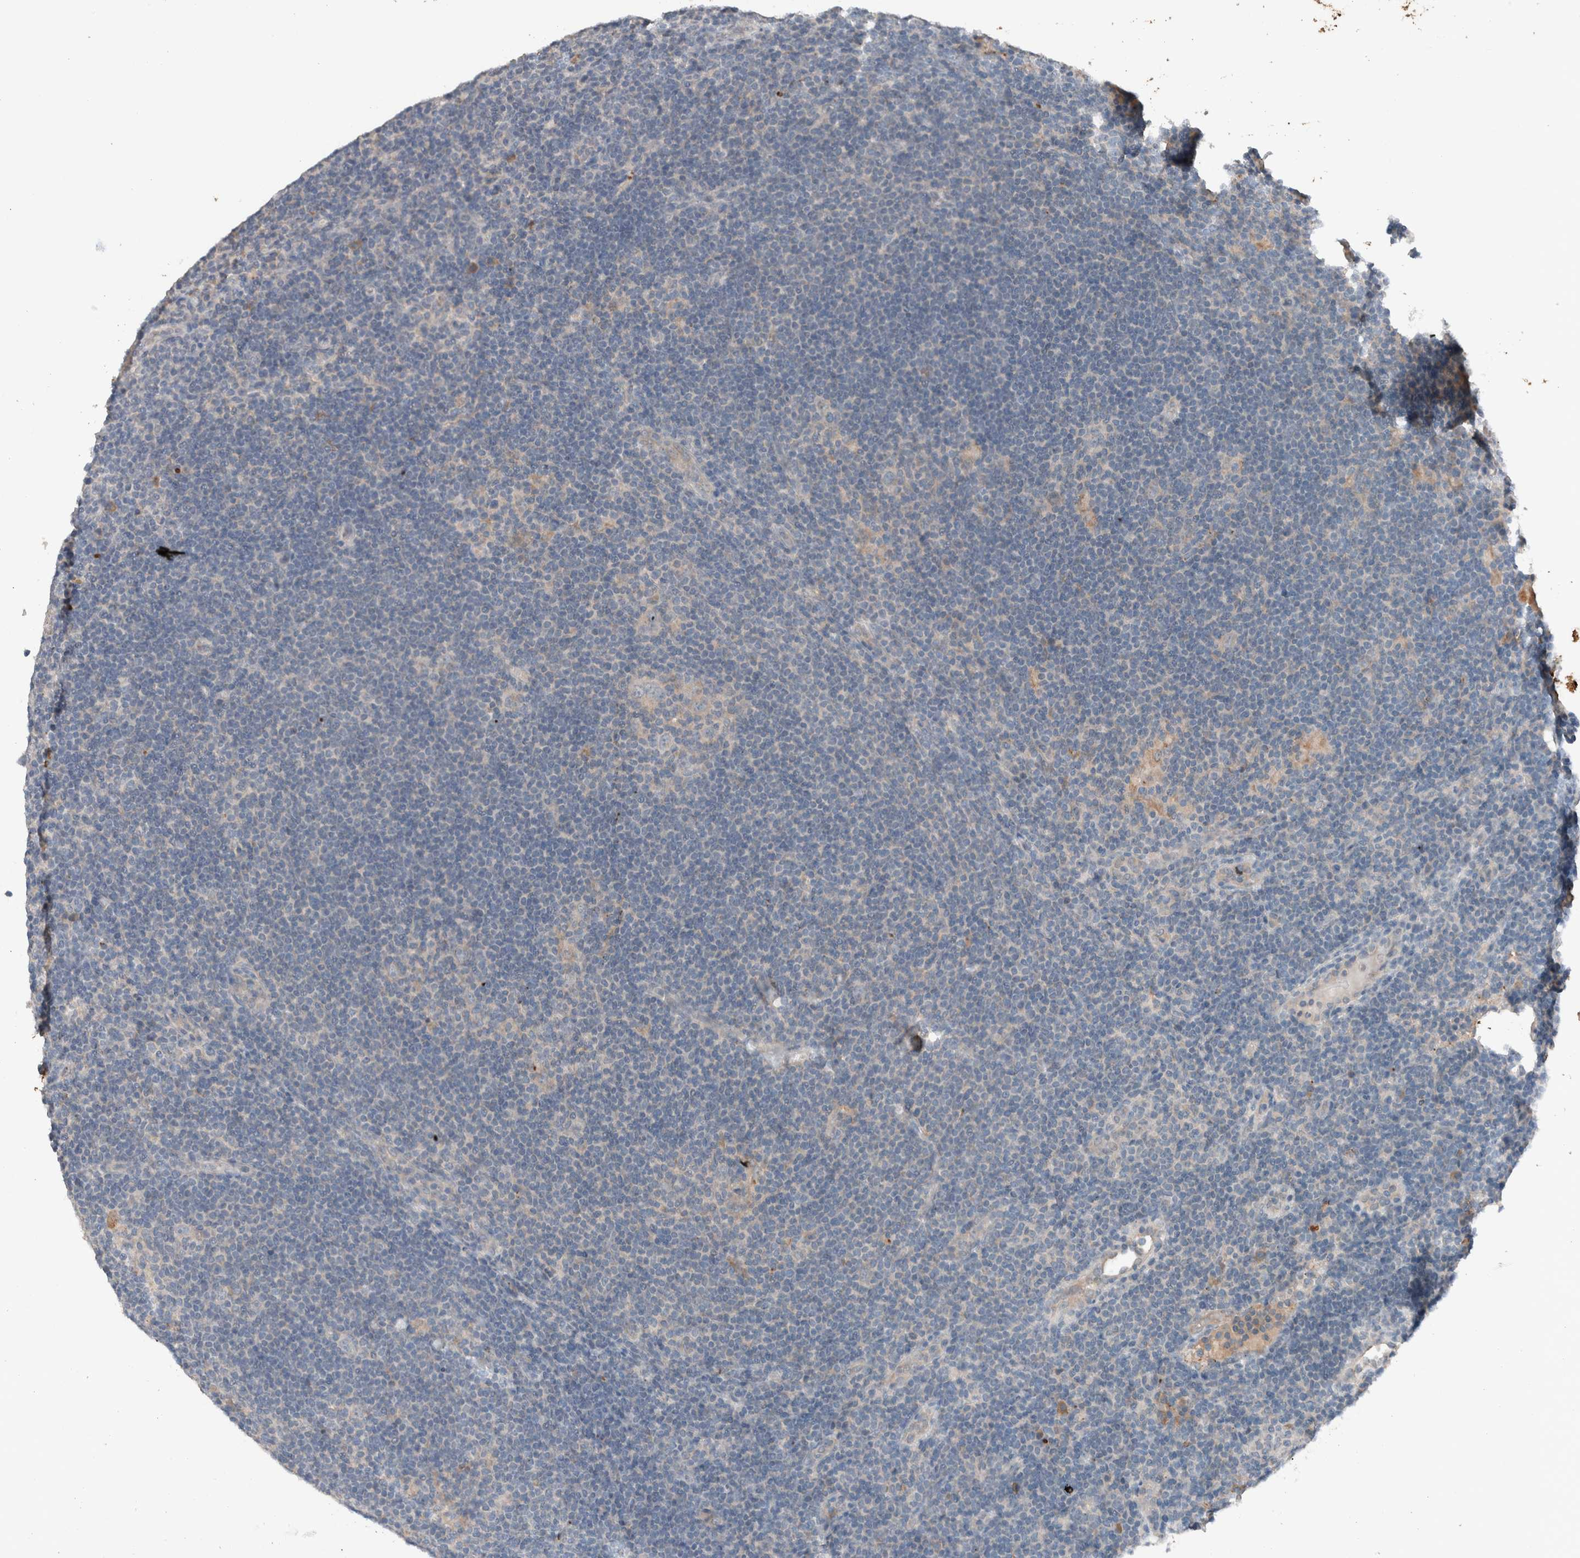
{"staining": {"intensity": "negative", "quantity": "none", "location": "none"}, "tissue": "lymphoma", "cell_type": "Tumor cells", "image_type": "cancer", "snomed": [{"axis": "morphology", "description": "Hodgkin's disease, NOS"}, {"axis": "topography", "description": "Lymph node"}], "caption": "Tumor cells are negative for protein expression in human lymphoma.", "gene": "UGCG", "patient": {"sex": "female", "age": 57}}